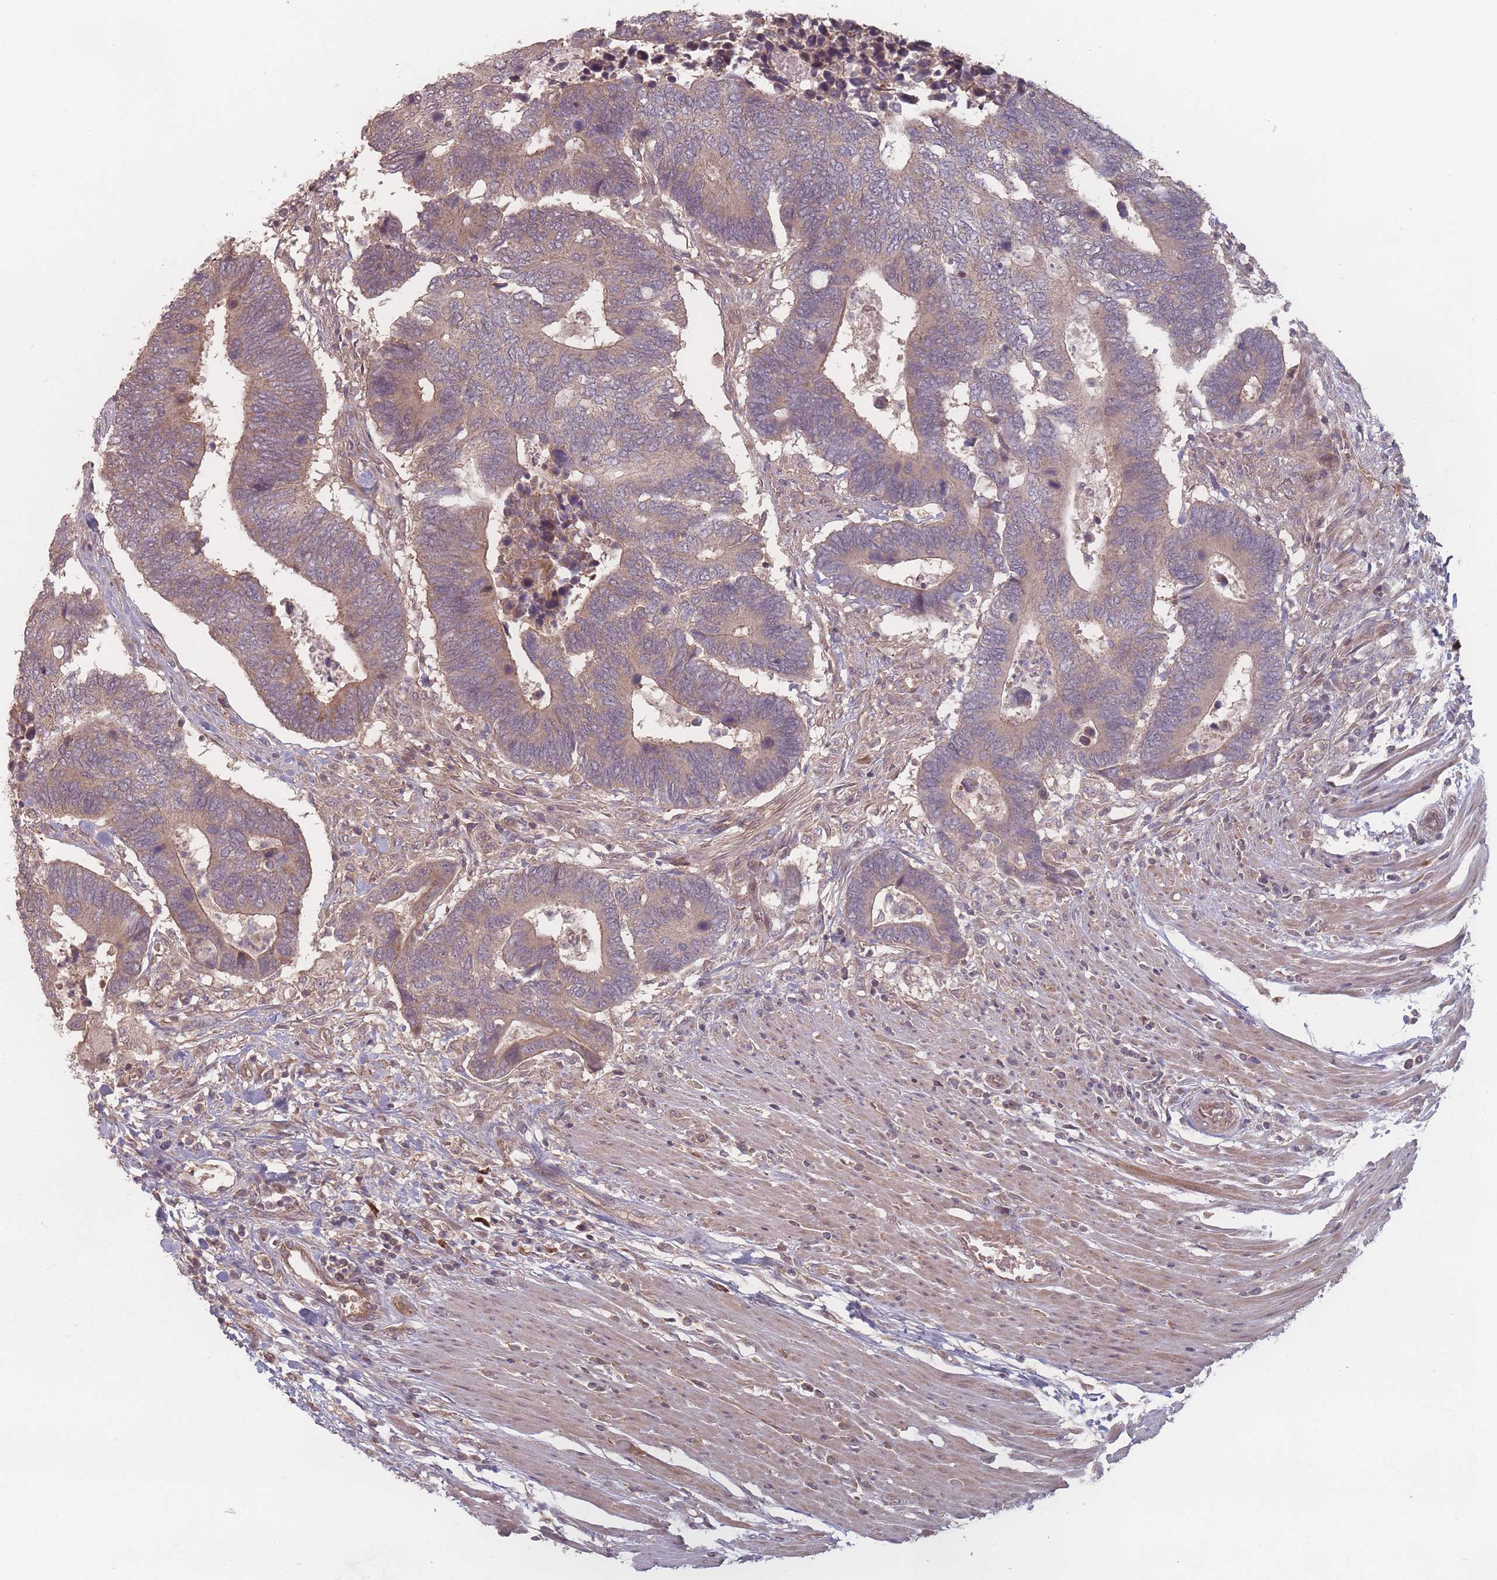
{"staining": {"intensity": "weak", "quantity": "25%-75%", "location": "cytoplasmic/membranous"}, "tissue": "colorectal cancer", "cell_type": "Tumor cells", "image_type": "cancer", "snomed": [{"axis": "morphology", "description": "Adenocarcinoma, NOS"}, {"axis": "topography", "description": "Colon"}], "caption": "Human colorectal cancer (adenocarcinoma) stained with a protein marker displays weak staining in tumor cells.", "gene": "HAGH", "patient": {"sex": "male", "age": 87}}